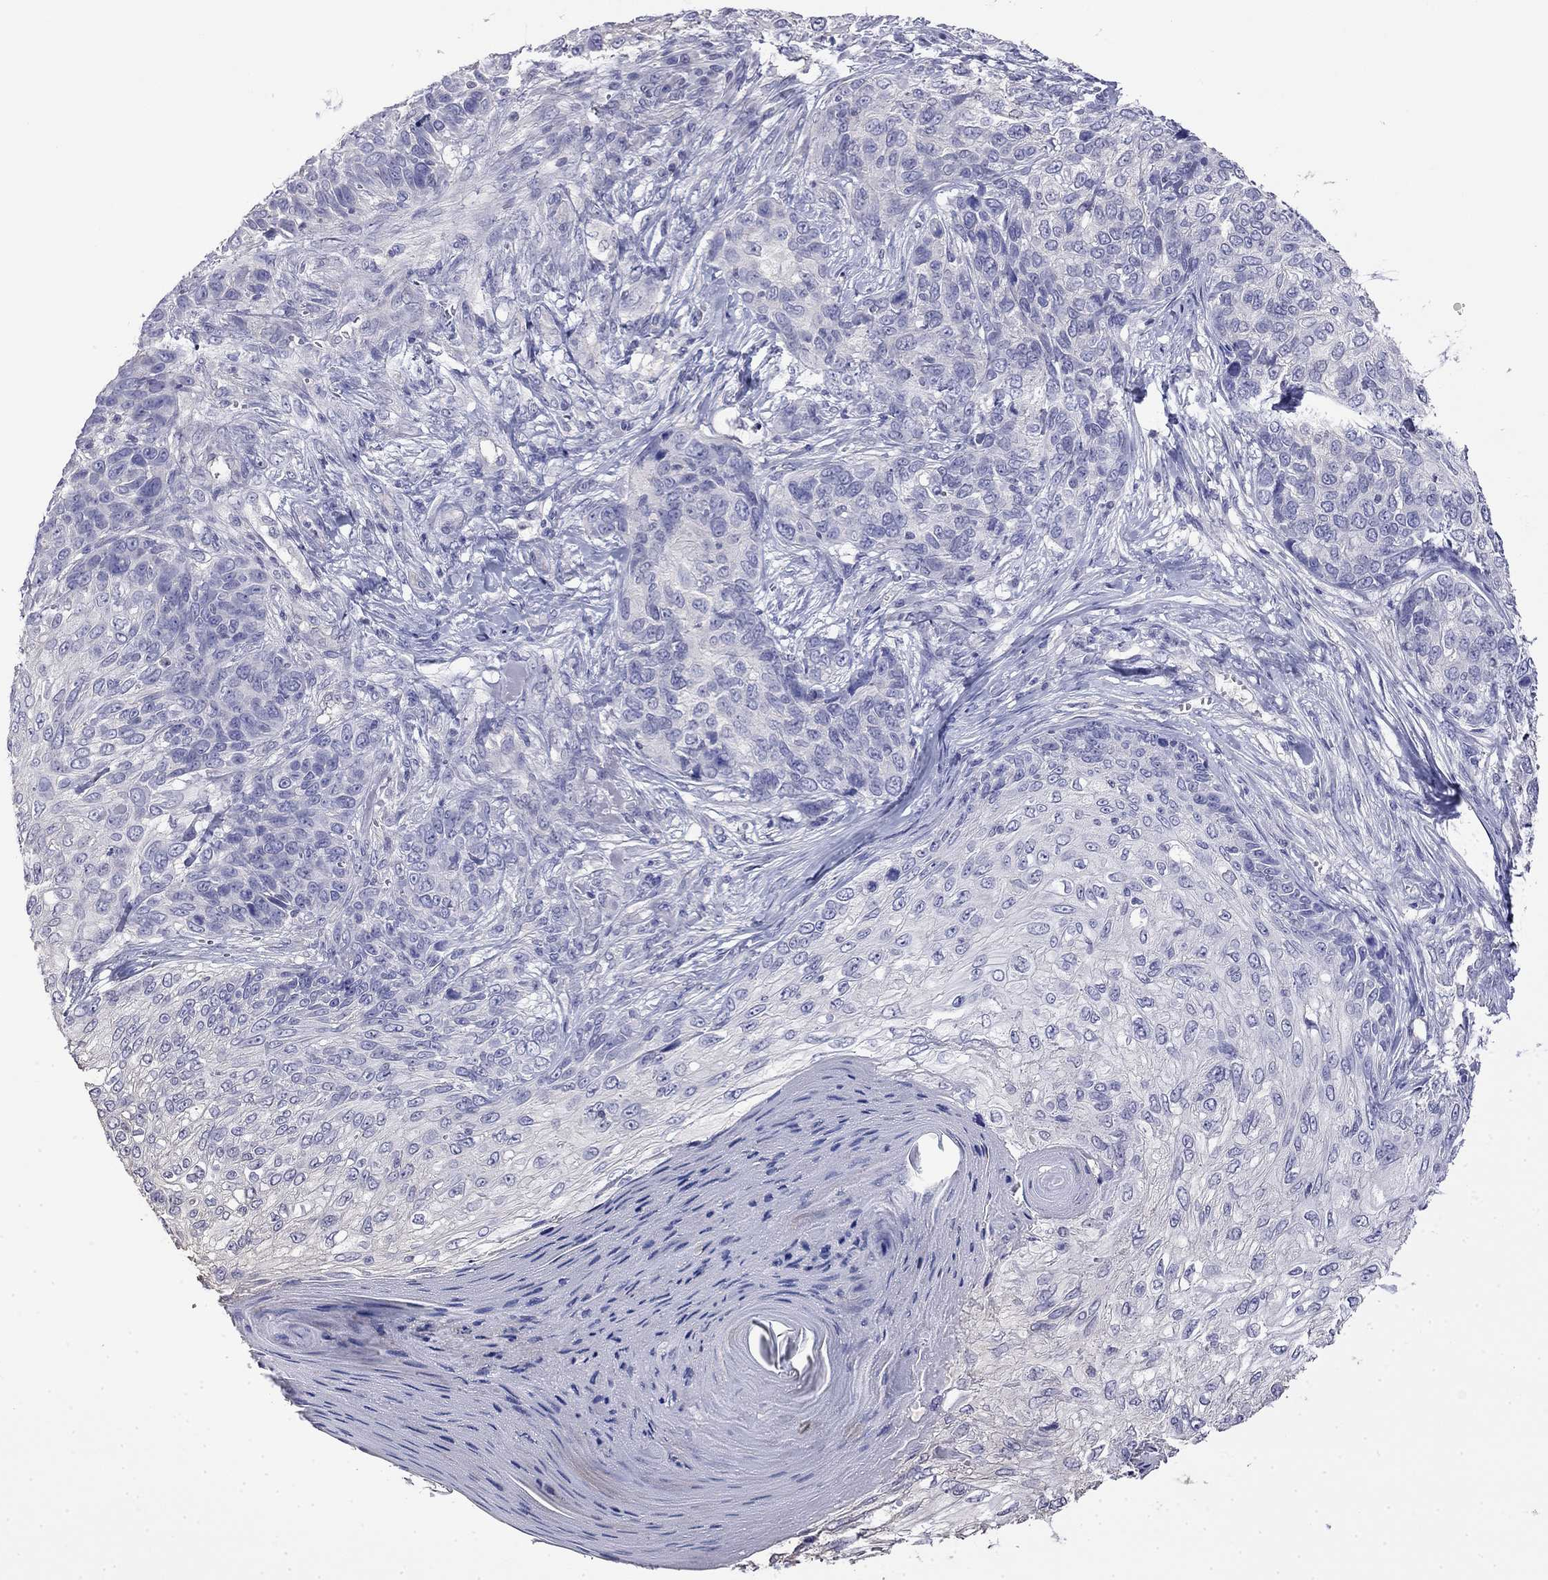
{"staining": {"intensity": "negative", "quantity": "none", "location": "none"}, "tissue": "skin cancer", "cell_type": "Tumor cells", "image_type": "cancer", "snomed": [{"axis": "morphology", "description": "Squamous cell carcinoma, NOS"}, {"axis": "topography", "description": "Skin"}], "caption": "Tumor cells show no significant protein expression in skin squamous cell carcinoma.", "gene": "GUCA1B", "patient": {"sex": "male", "age": 92}}